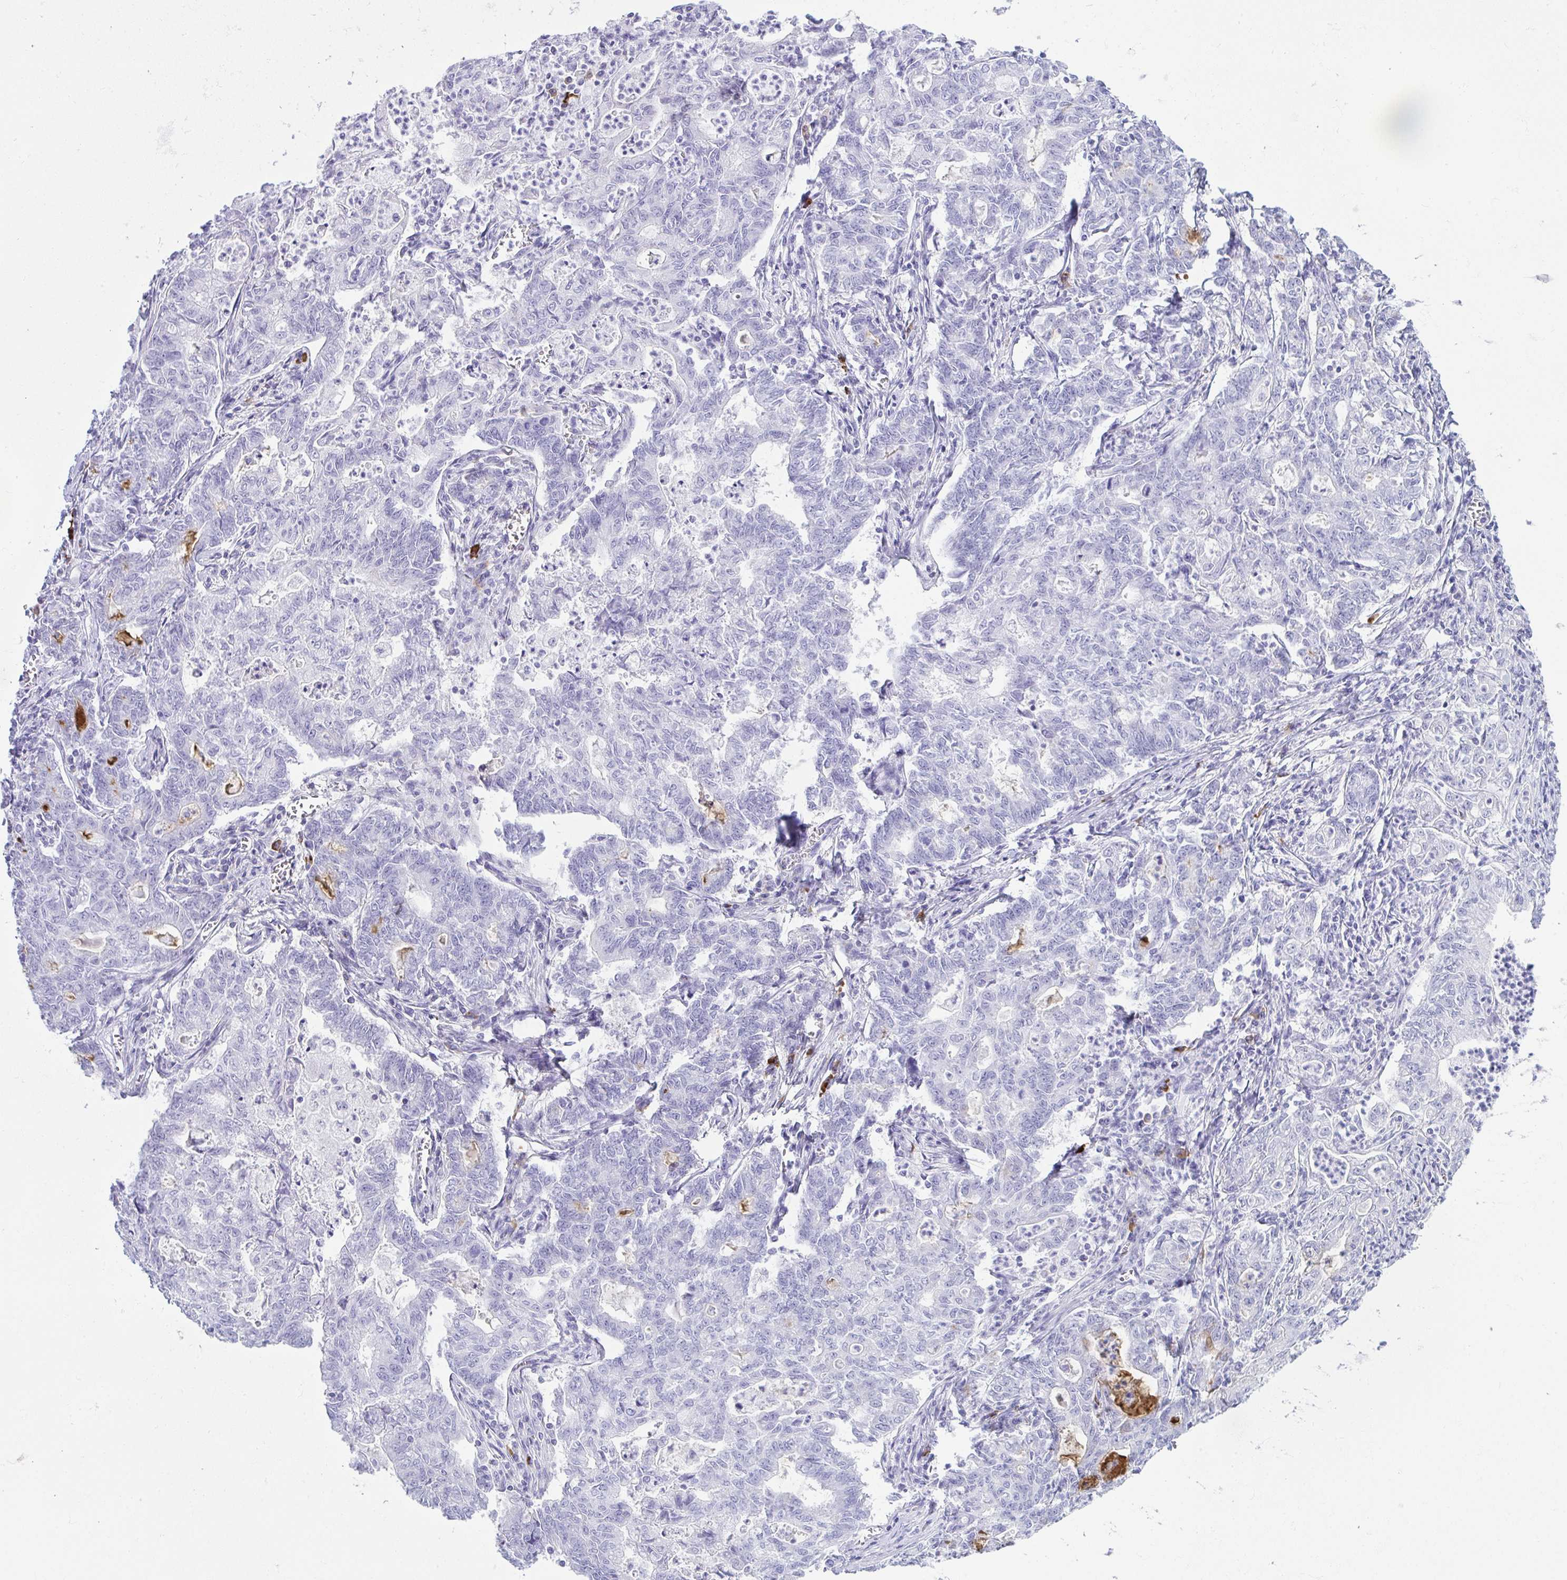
{"staining": {"intensity": "negative", "quantity": "none", "location": "none"}, "tissue": "stomach cancer", "cell_type": "Tumor cells", "image_type": "cancer", "snomed": [{"axis": "morphology", "description": "Adenocarcinoma, NOS"}, {"axis": "topography", "description": "Stomach, upper"}], "caption": "The histopathology image reveals no significant positivity in tumor cells of stomach cancer (adenocarcinoma).", "gene": "JCHAIN", "patient": {"sex": "female", "age": 79}}